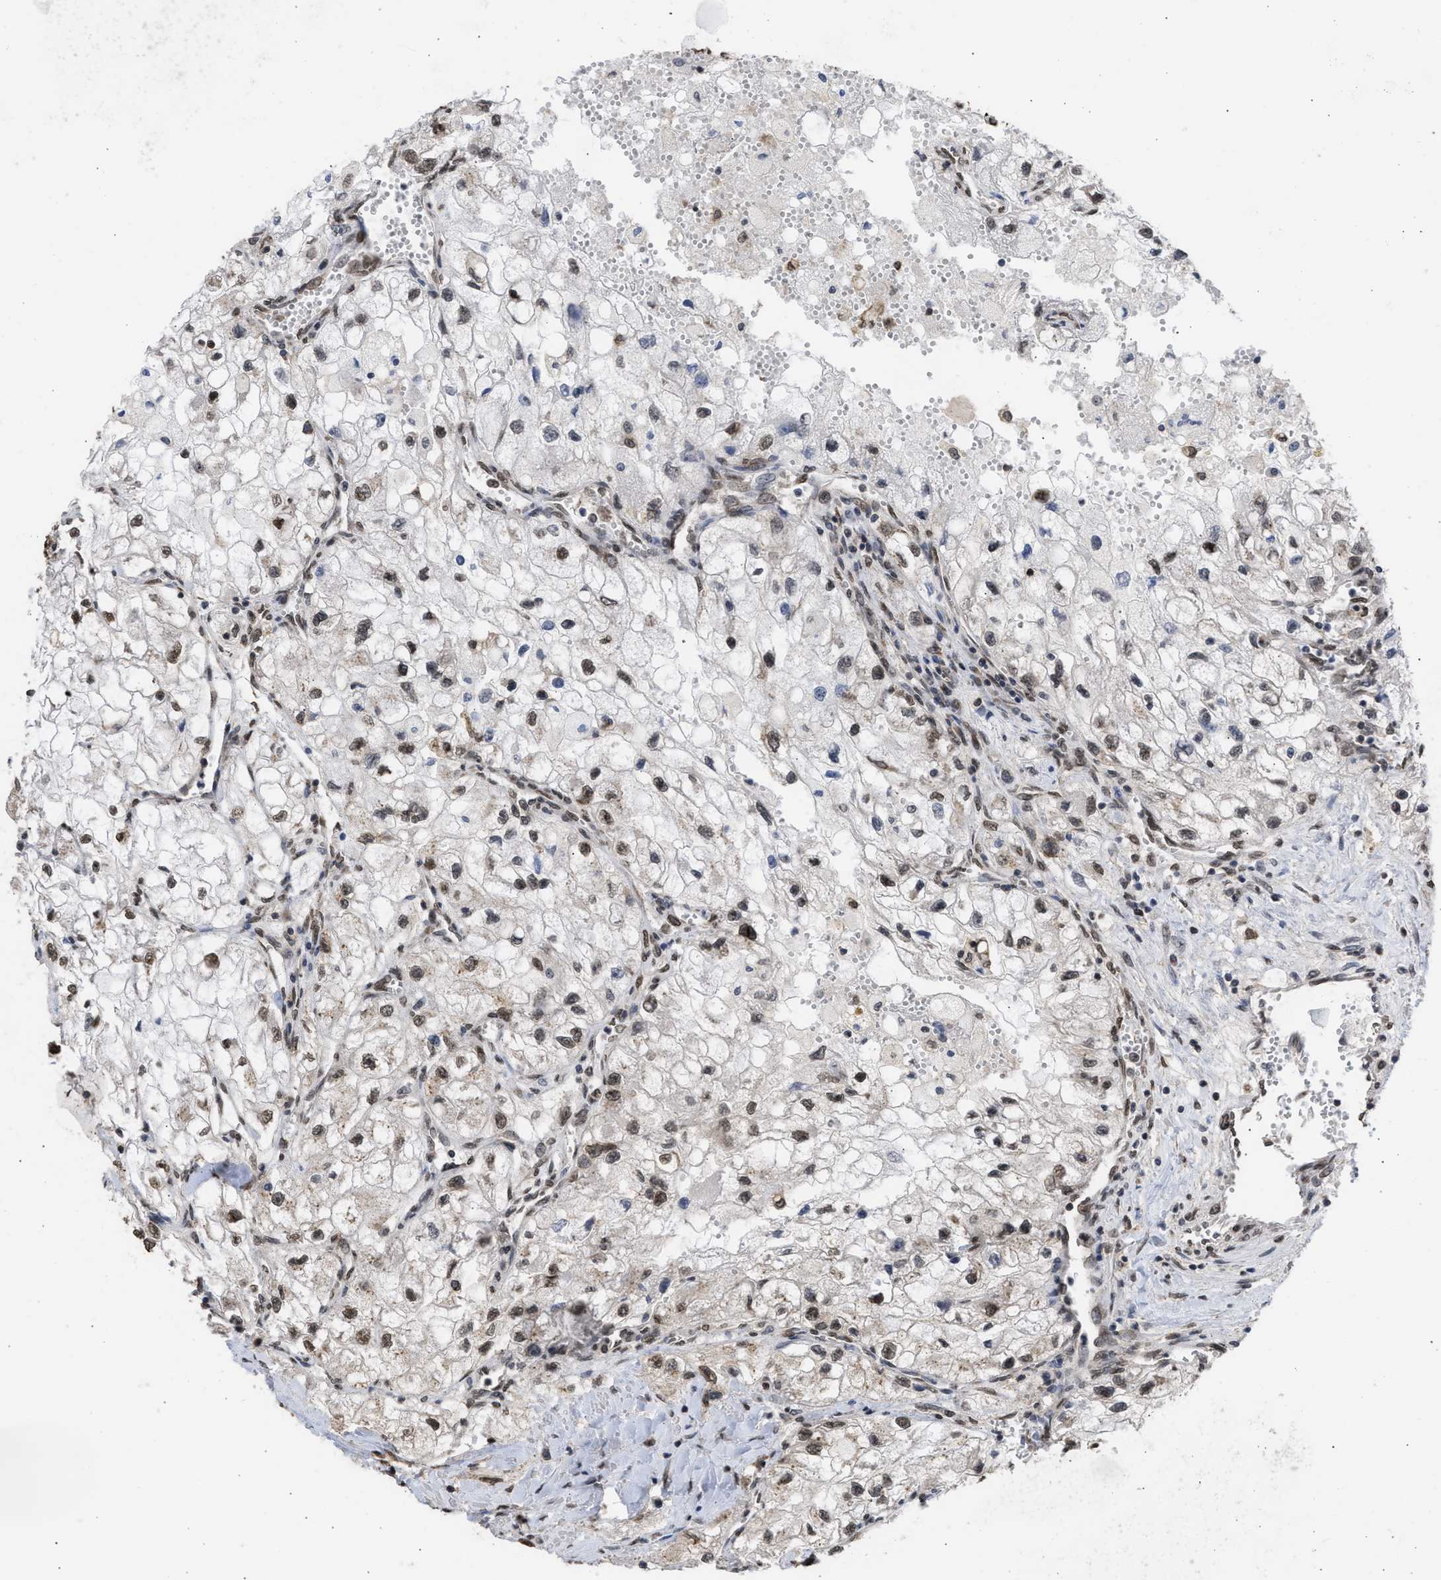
{"staining": {"intensity": "weak", "quantity": ">75%", "location": "nuclear"}, "tissue": "renal cancer", "cell_type": "Tumor cells", "image_type": "cancer", "snomed": [{"axis": "morphology", "description": "Adenocarcinoma, NOS"}, {"axis": "topography", "description": "Kidney"}], "caption": "Immunohistochemical staining of renal cancer exhibits low levels of weak nuclear protein staining in approximately >75% of tumor cells. (Brightfield microscopy of DAB IHC at high magnification).", "gene": "NUP35", "patient": {"sex": "female", "age": 70}}